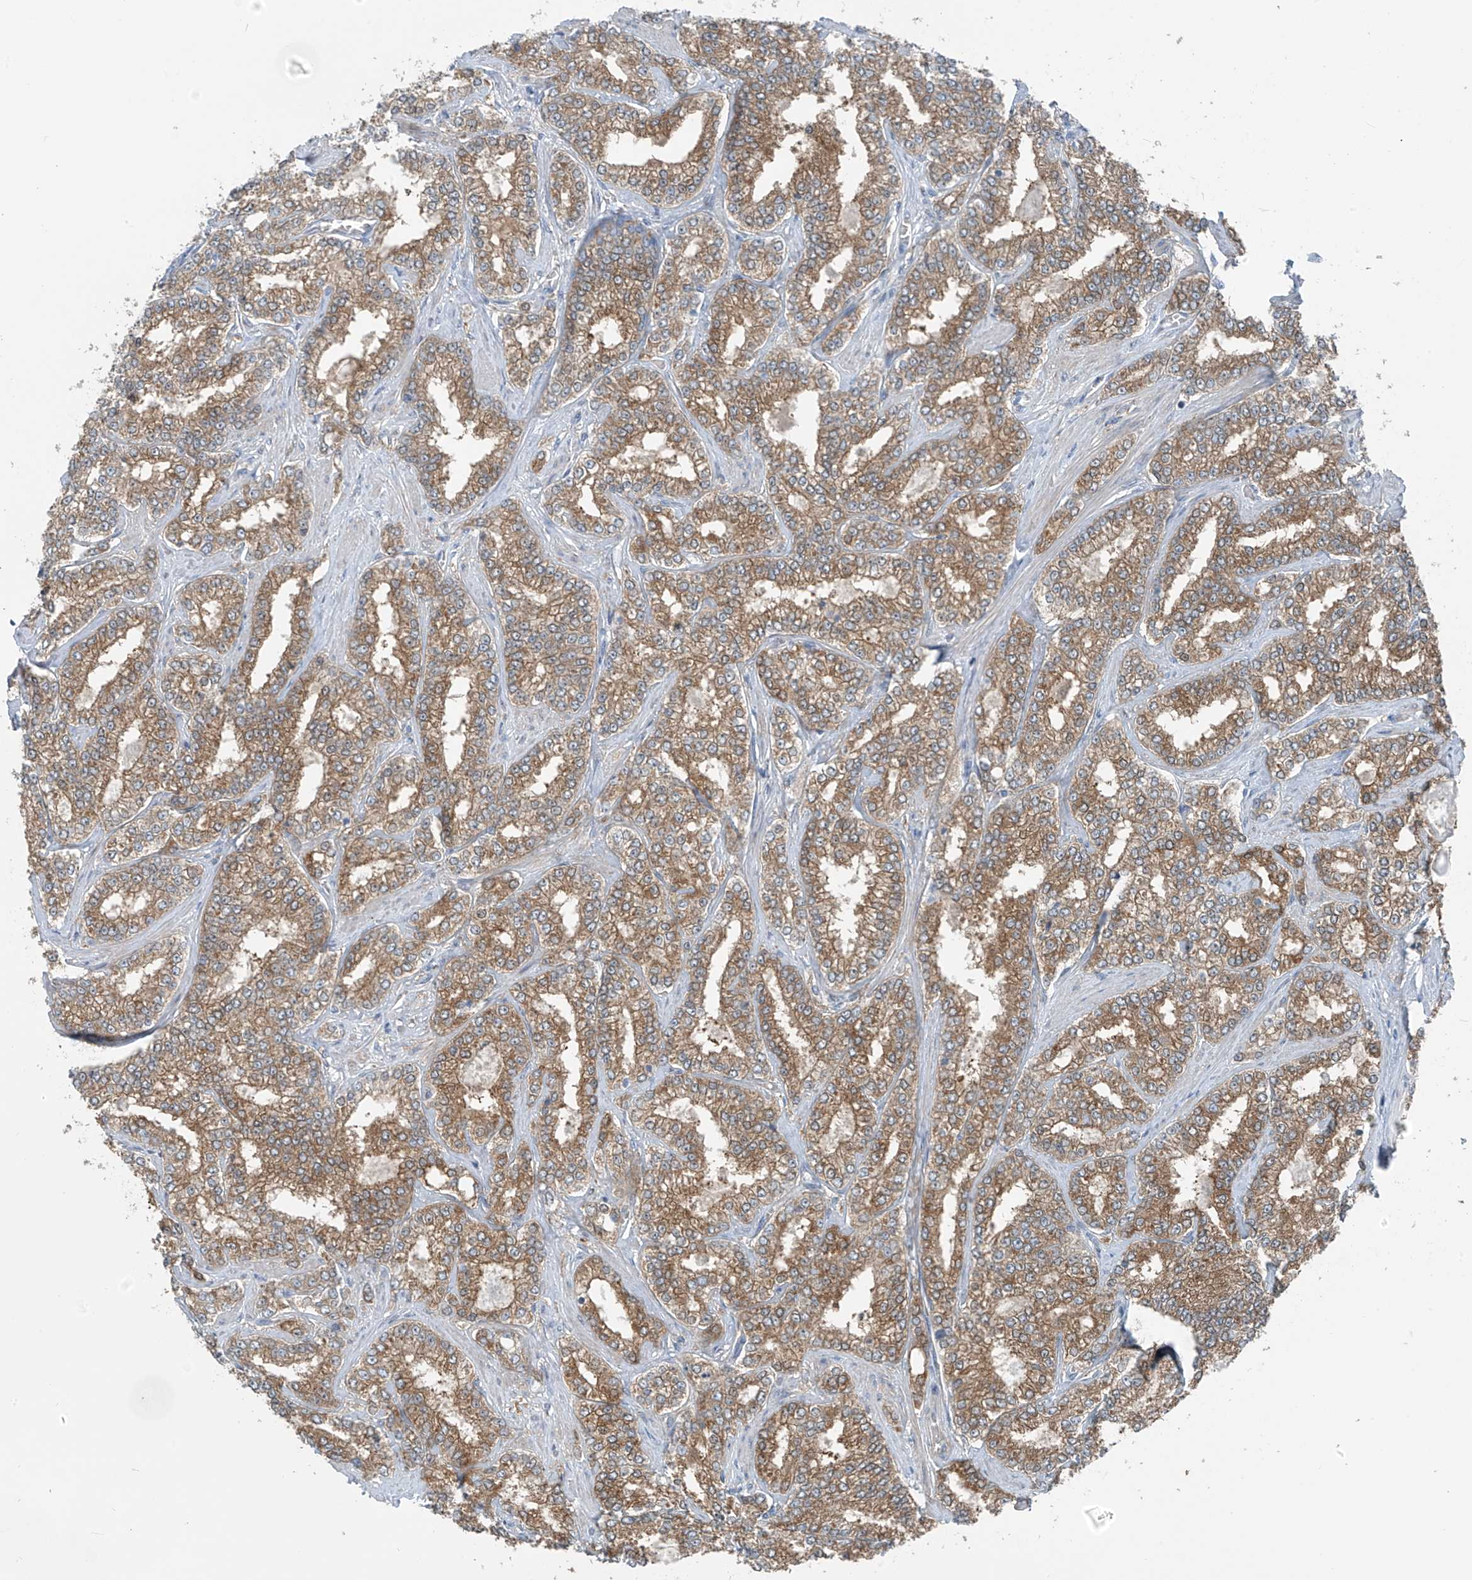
{"staining": {"intensity": "moderate", "quantity": ">75%", "location": "cytoplasmic/membranous"}, "tissue": "prostate cancer", "cell_type": "Tumor cells", "image_type": "cancer", "snomed": [{"axis": "morphology", "description": "Normal tissue, NOS"}, {"axis": "morphology", "description": "Adenocarcinoma, High grade"}, {"axis": "topography", "description": "Prostate"}], "caption": "Immunohistochemistry of high-grade adenocarcinoma (prostate) displays medium levels of moderate cytoplasmic/membranous positivity in approximately >75% of tumor cells.", "gene": "SLC12A6", "patient": {"sex": "male", "age": 83}}